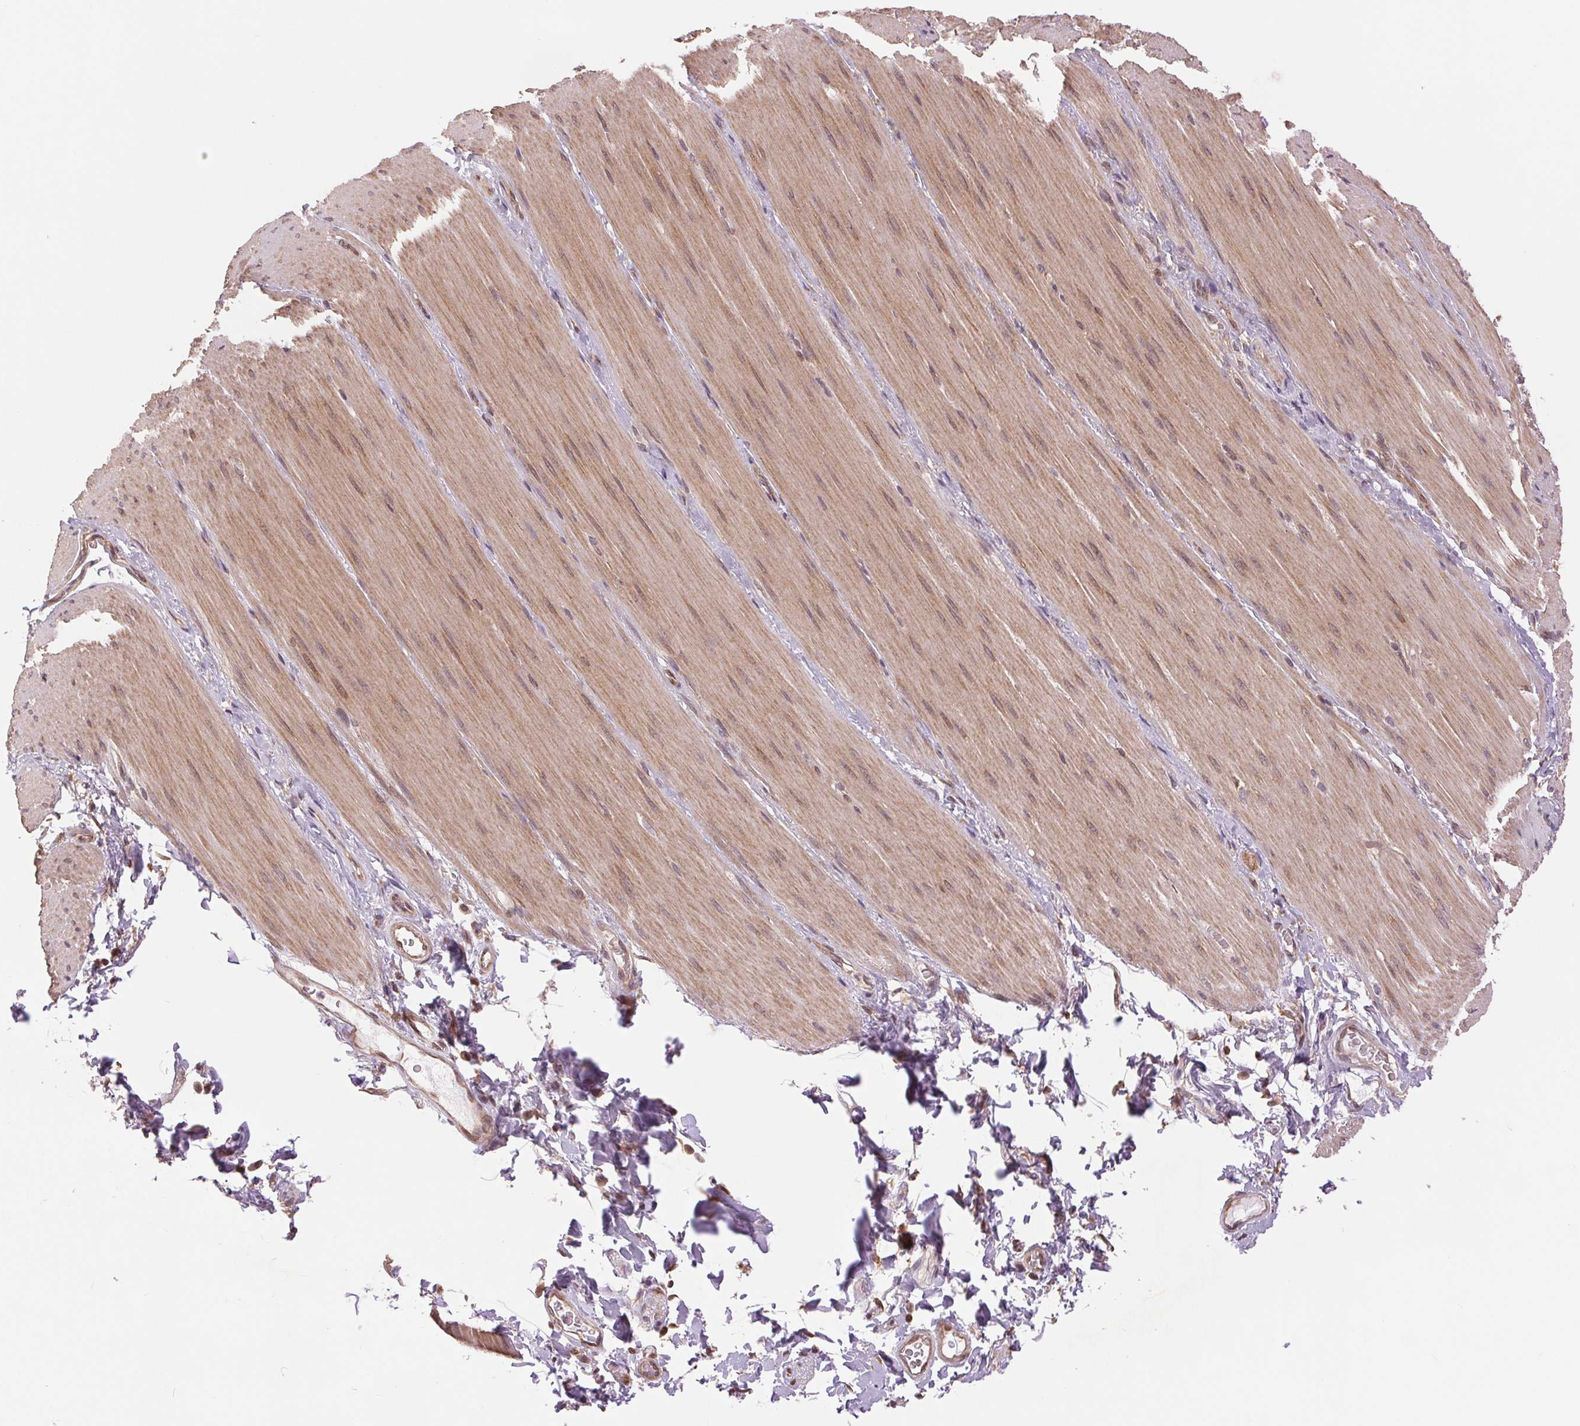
{"staining": {"intensity": "moderate", "quantity": "25%-75%", "location": "cytoplasmic/membranous,nuclear"}, "tissue": "smooth muscle", "cell_type": "Smooth muscle cells", "image_type": "normal", "snomed": [{"axis": "morphology", "description": "Normal tissue, NOS"}, {"axis": "topography", "description": "Smooth muscle"}, {"axis": "topography", "description": "Colon"}], "caption": "The image reveals staining of normal smooth muscle, revealing moderate cytoplasmic/membranous,nuclear protein staining (brown color) within smooth muscle cells. The staining was performed using DAB (3,3'-diaminobenzidine), with brown indicating positive protein expression. Nuclei are stained blue with hematoxylin.", "gene": "BTF3L4", "patient": {"sex": "male", "age": 73}}